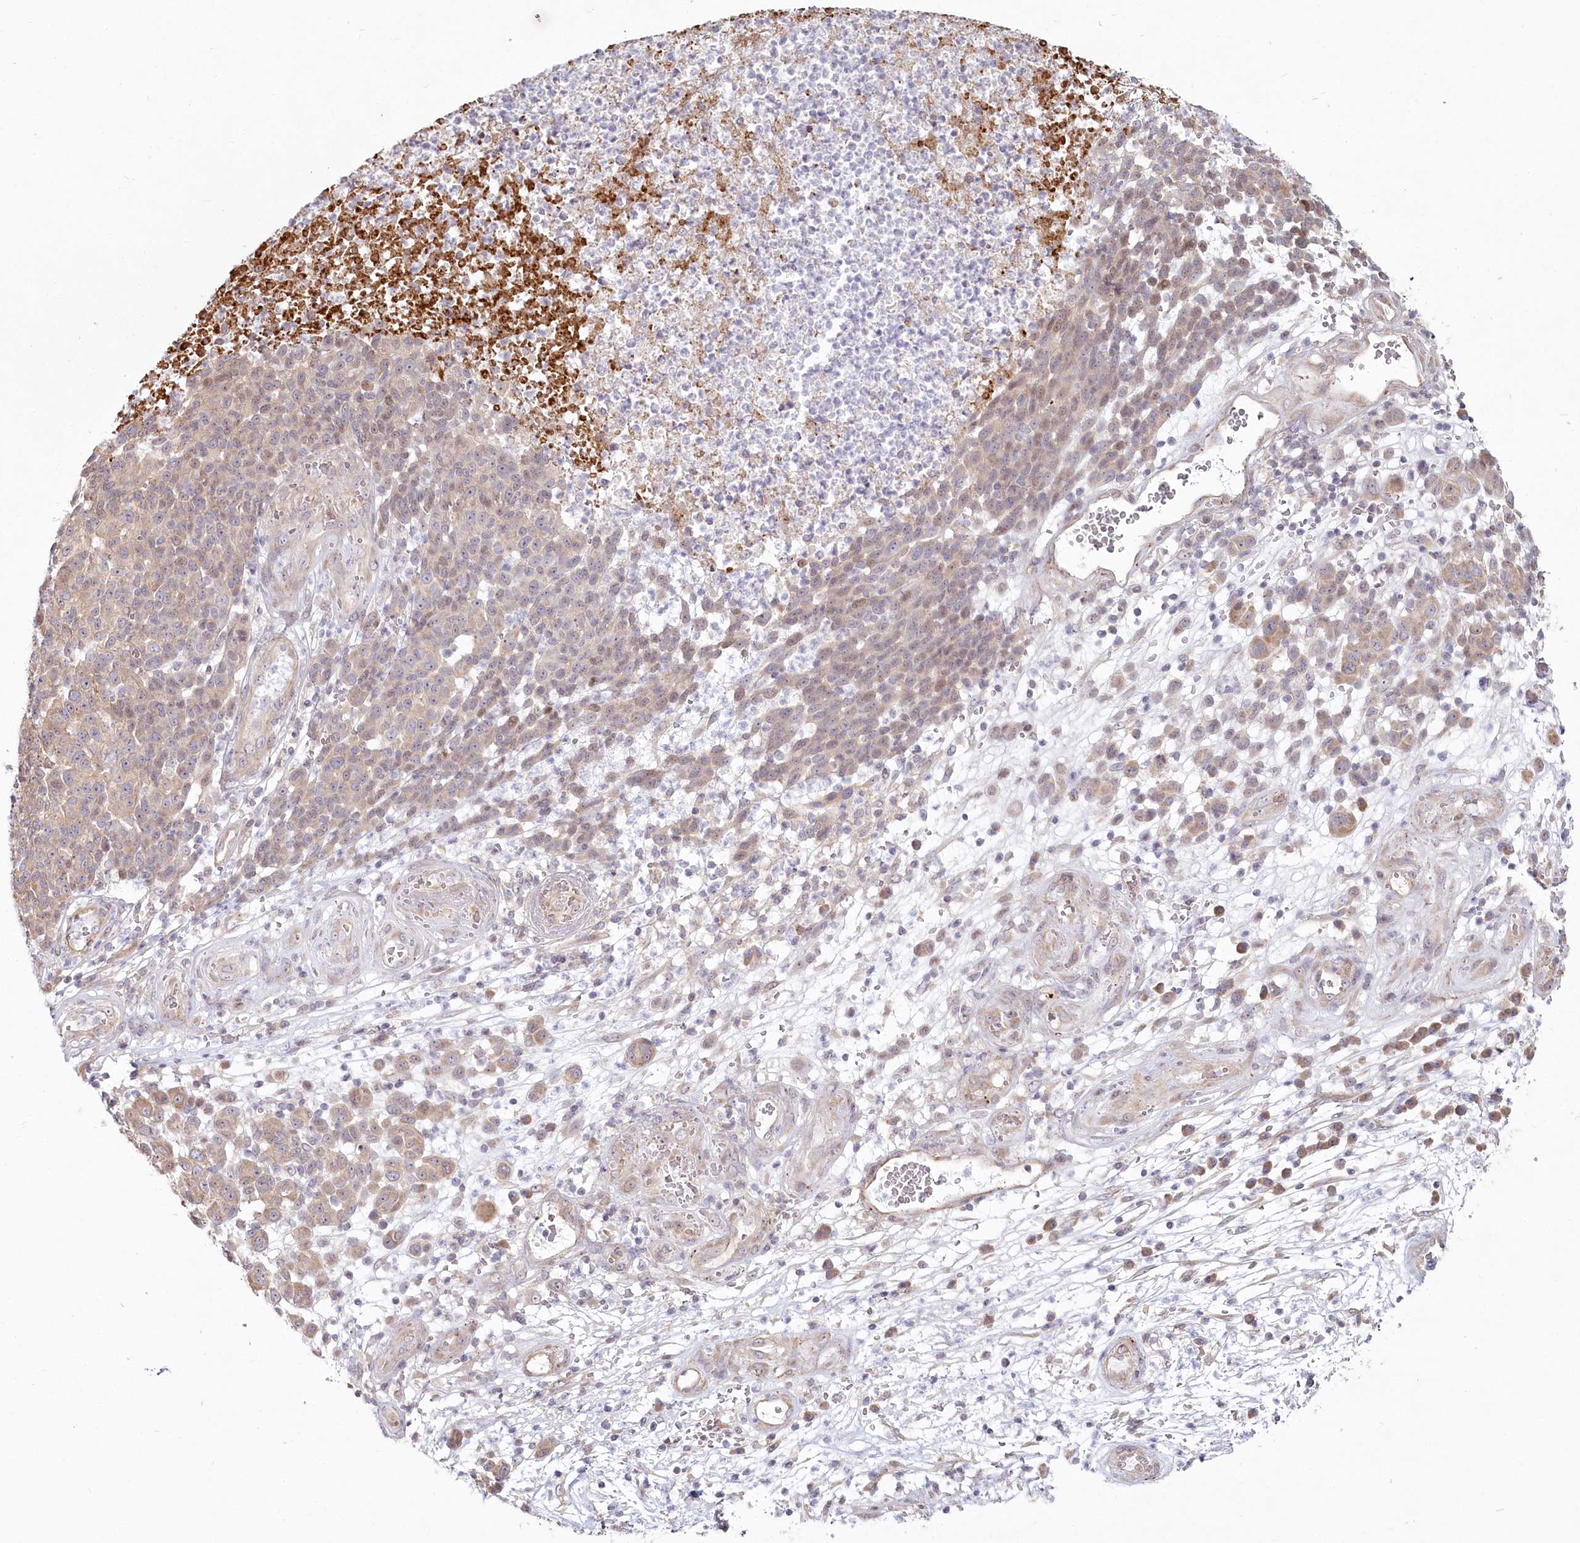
{"staining": {"intensity": "weak", "quantity": "<25%", "location": "cytoplasmic/membranous"}, "tissue": "melanoma", "cell_type": "Tumor cells", "image_type": "cancer", "snomed": [{"axis": "morphology", "description": "Malignant melanoma, NOS"}, {"axis": "topography", "description": "Skin"}], "caption": "A photomicrograph of melanoma stained for a protein demonstrates no brown staining in tumor cells.", "gene": "SPINK13", "patient": {"sex": "male", "age": 49}}